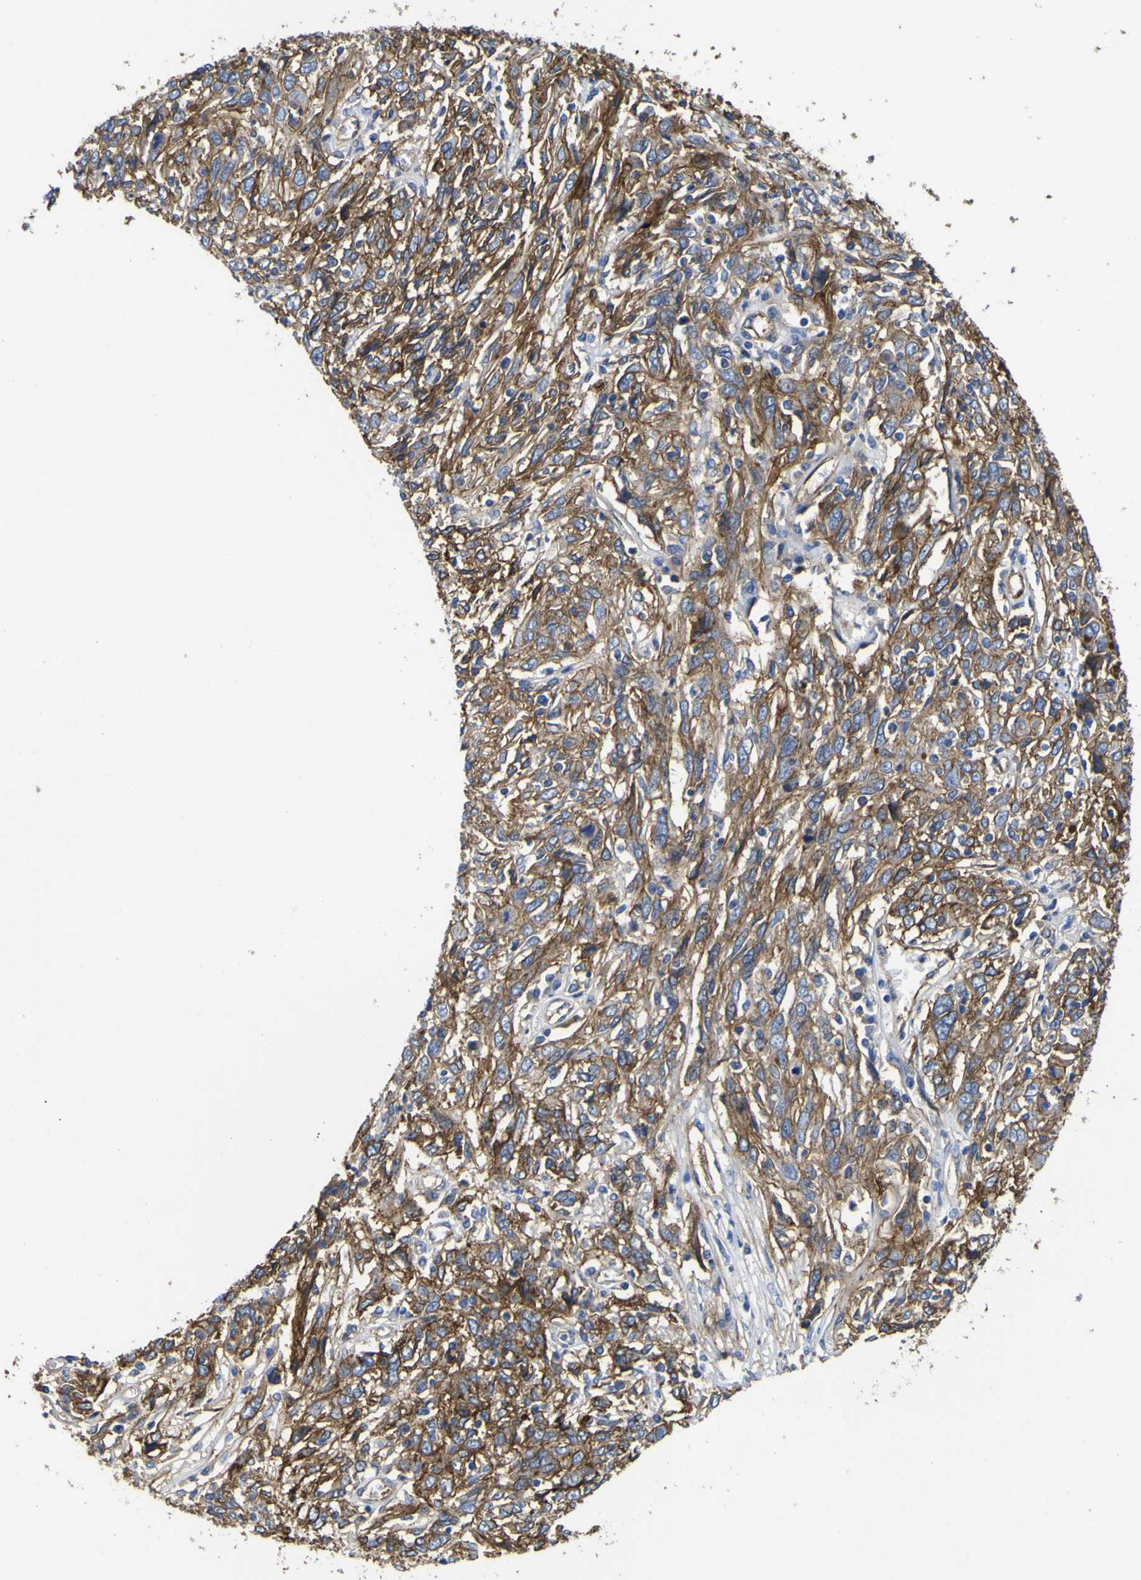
{"staining": {"intensity": "moderate", "quantity": ">75%", "location": "cytoplasmic/membranous"}, "tissue": "cervical cancer", "cell_type": "Tumor cells", "image_type": "cancer", "snomed": [{"axis": "morphology", "description": "Squamous cell carcinoma, NOS"}, {"axis": "topography", "description": "Cervix"}], "caption": "The immunohistochemical stain shows moderate cytoplasmic/membranous staining in tumor cells of cervical cancer (squamous cell carcinoma) tissue.", "gene": "CD151", "patient": {"sex": "female", "age": 46}}